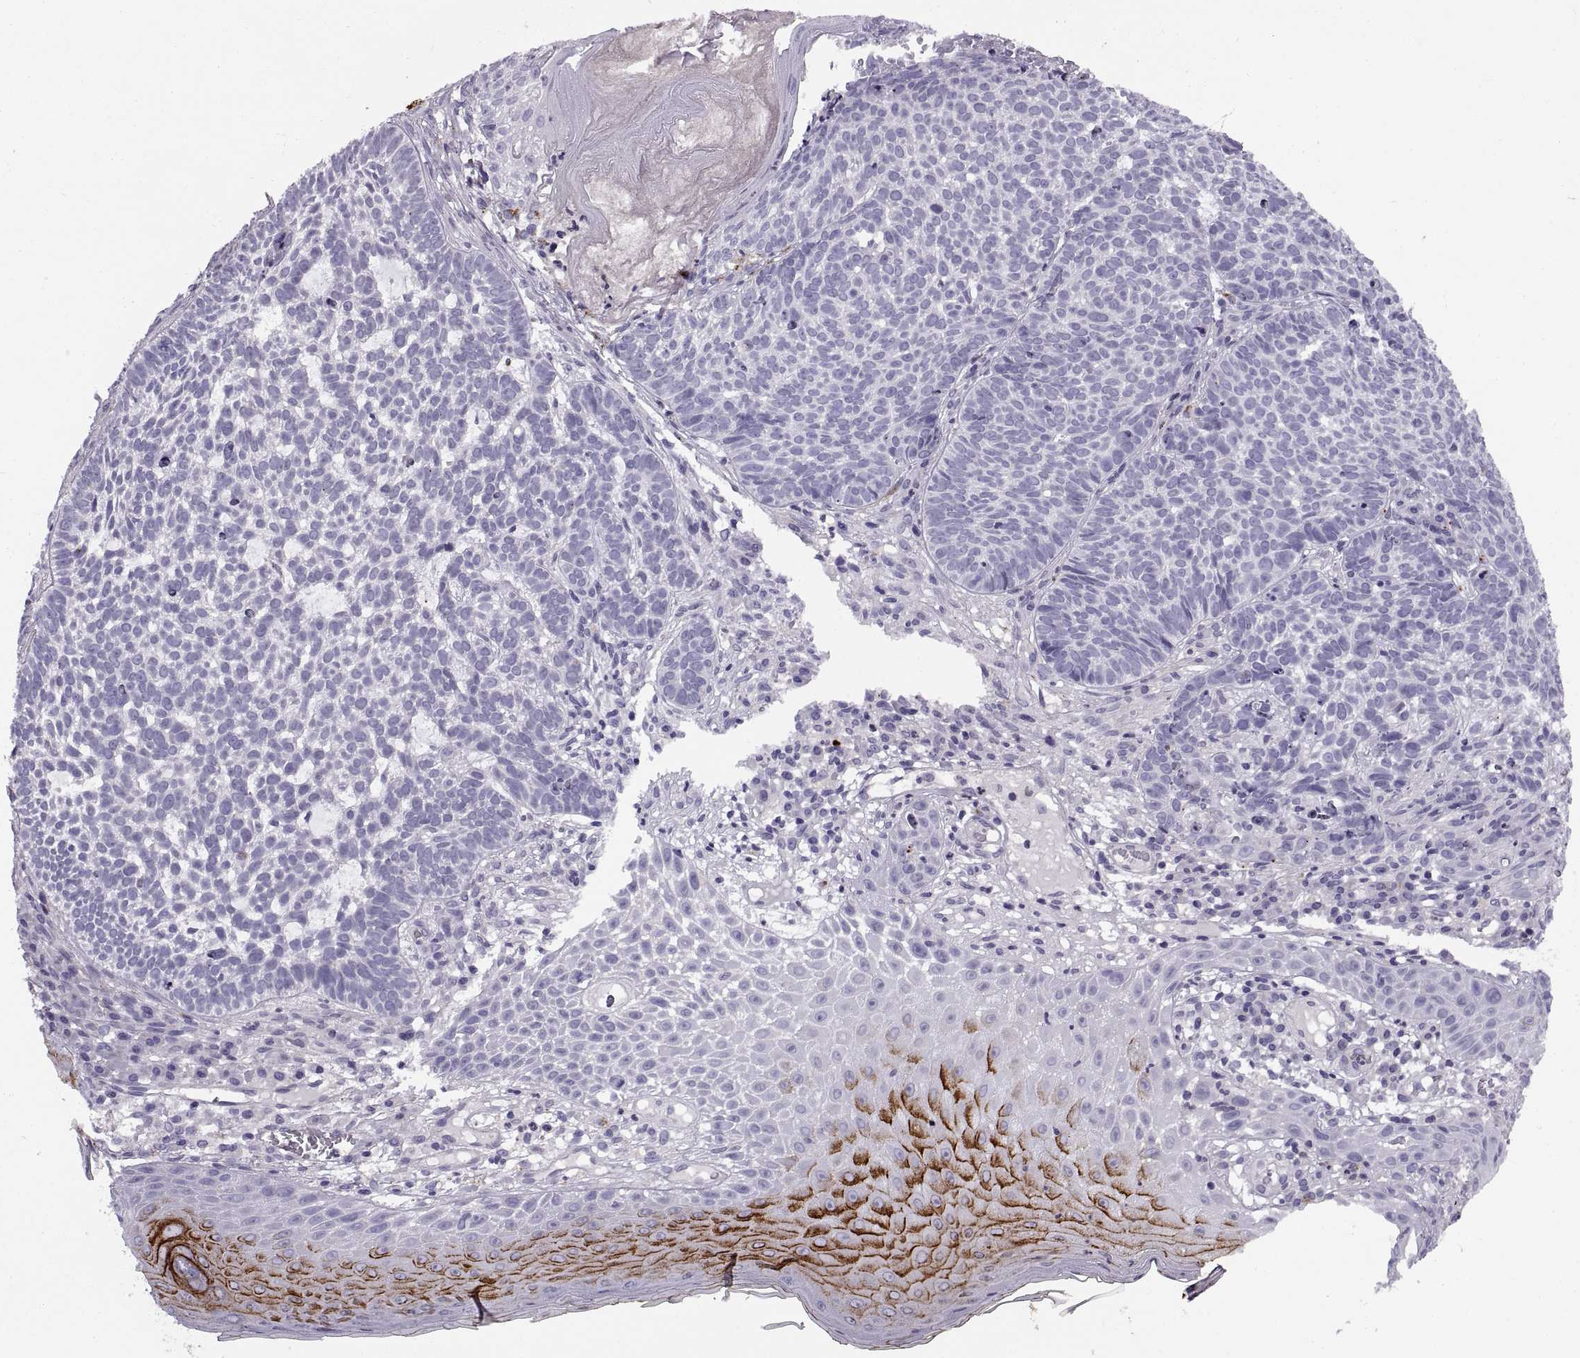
{"staining": {"intensity": "negative", "quantity": "none", "location": "none"}, "tissue": "skin cancer", "cell_type": "Tumor cells", "image_type": "cancer", "snomed": [{"axis": "morphology", "description": "Basal cell carcinoma"}, {"axis": "topography", "description": "Skin"}], "caption": "Immunohistochemical staining of skin cancer (basal cell carcinoma) reveals no significant staining in tumor cells.", "gene": "CALCR", "patient": {"sex": "male", "age": 90}}